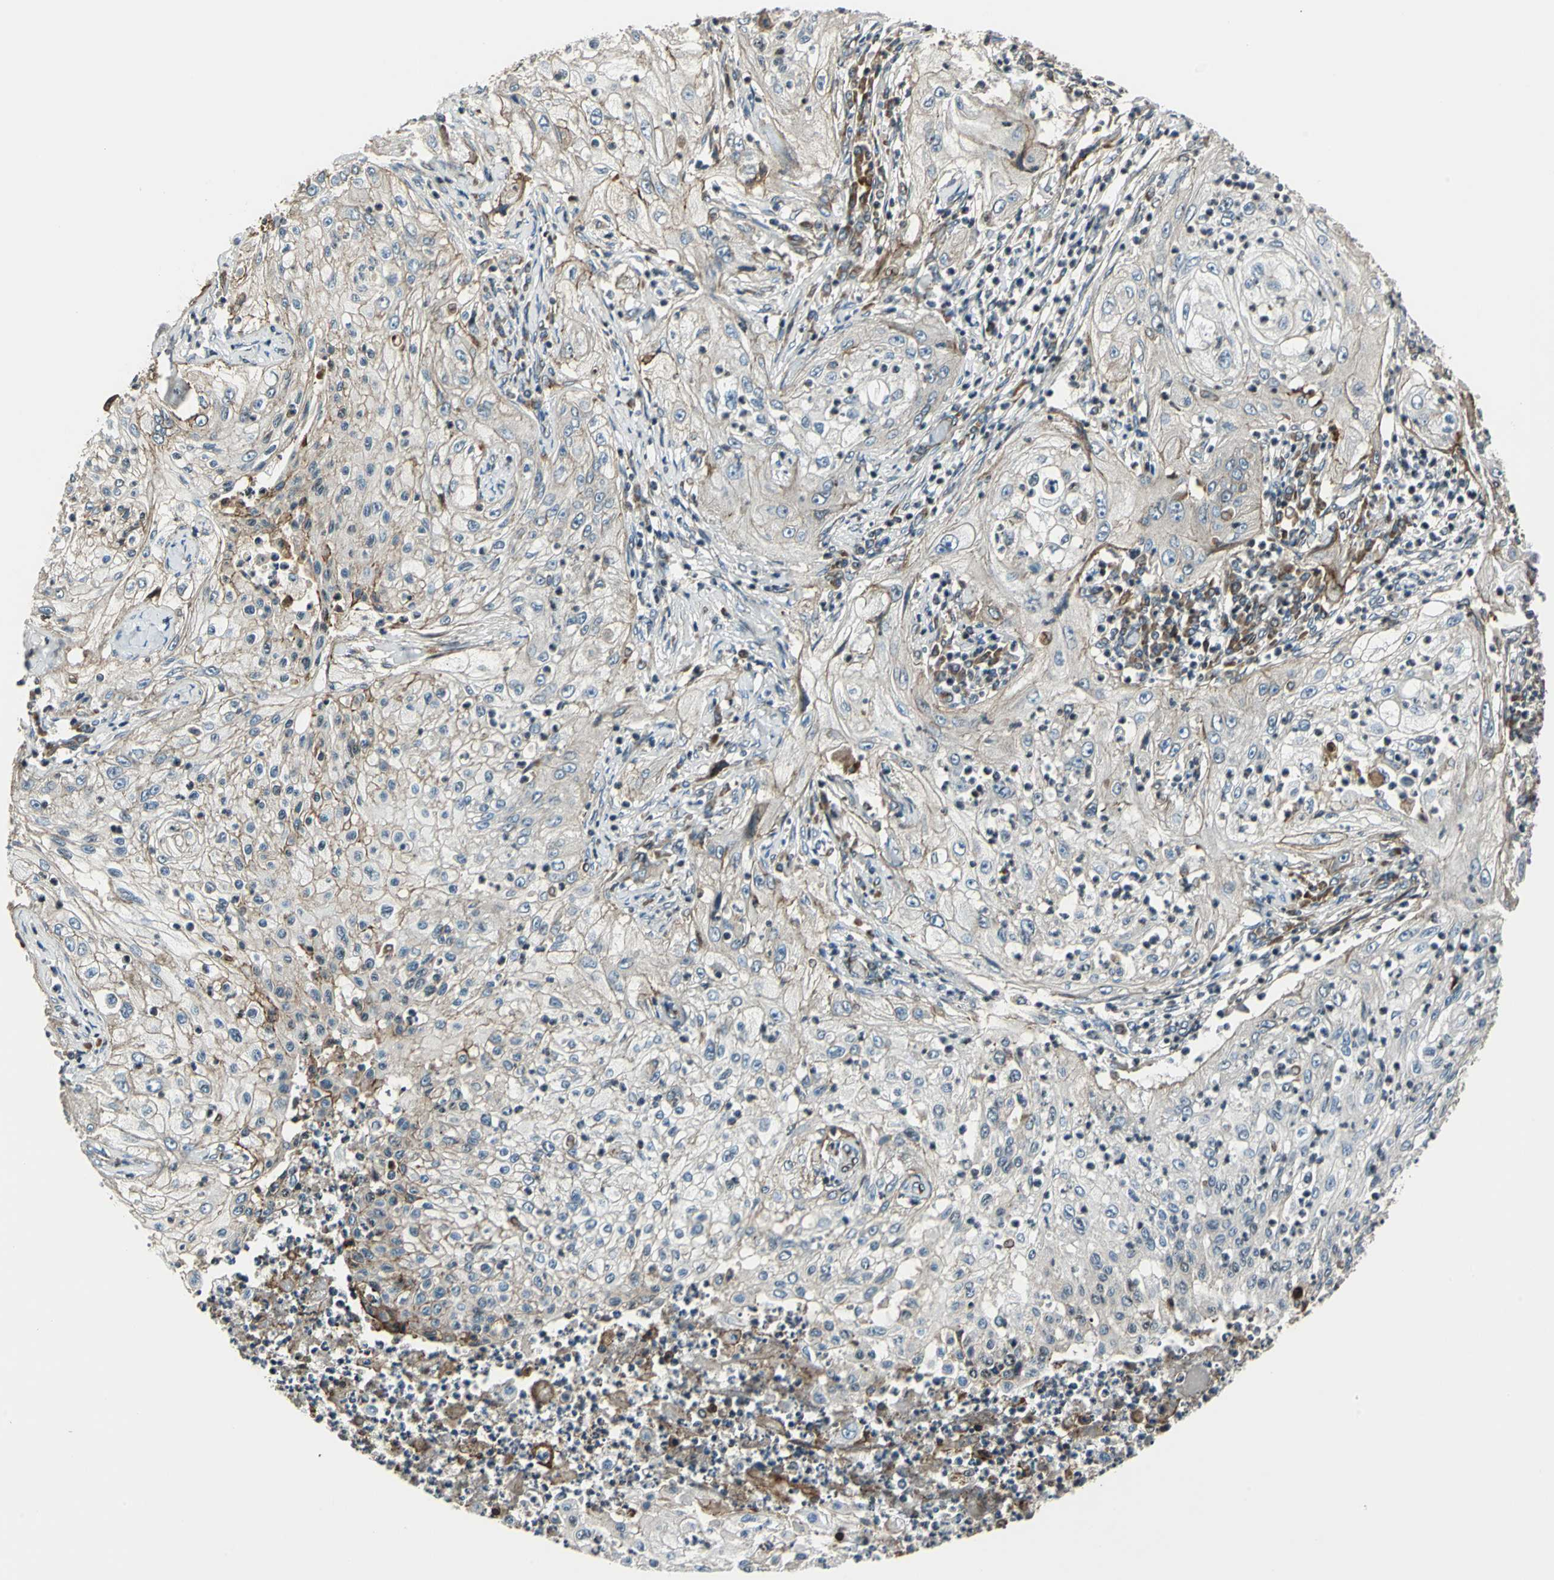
{"staining": {"intensity": "weak", "quantity": "25%-75%", "location": "cytoplasmic/membranous"}, "tissue": "lung cancer", "cell_type": "Tumor cells", "image_type": "cancer", "snomed": [{"axis": "morphology", "description": "Inflammation, NOS"}, {"axis": "morphology", "description": "Squamous cell carcinoma, NOS"}, {"axis": "topography", "description": "Lymph node"}, {"axis": "topography", "description": "Soft tissue"}, {"axis": "topography", "description": "Lung"}], "caption": "Squamous cell carcinoma (lung) stained for a protein shows weak cytoplasmic/membranous positivity in tumor cells.", "gene": "HTATIP2", "patient": {"sex": "male", "age": 66}}